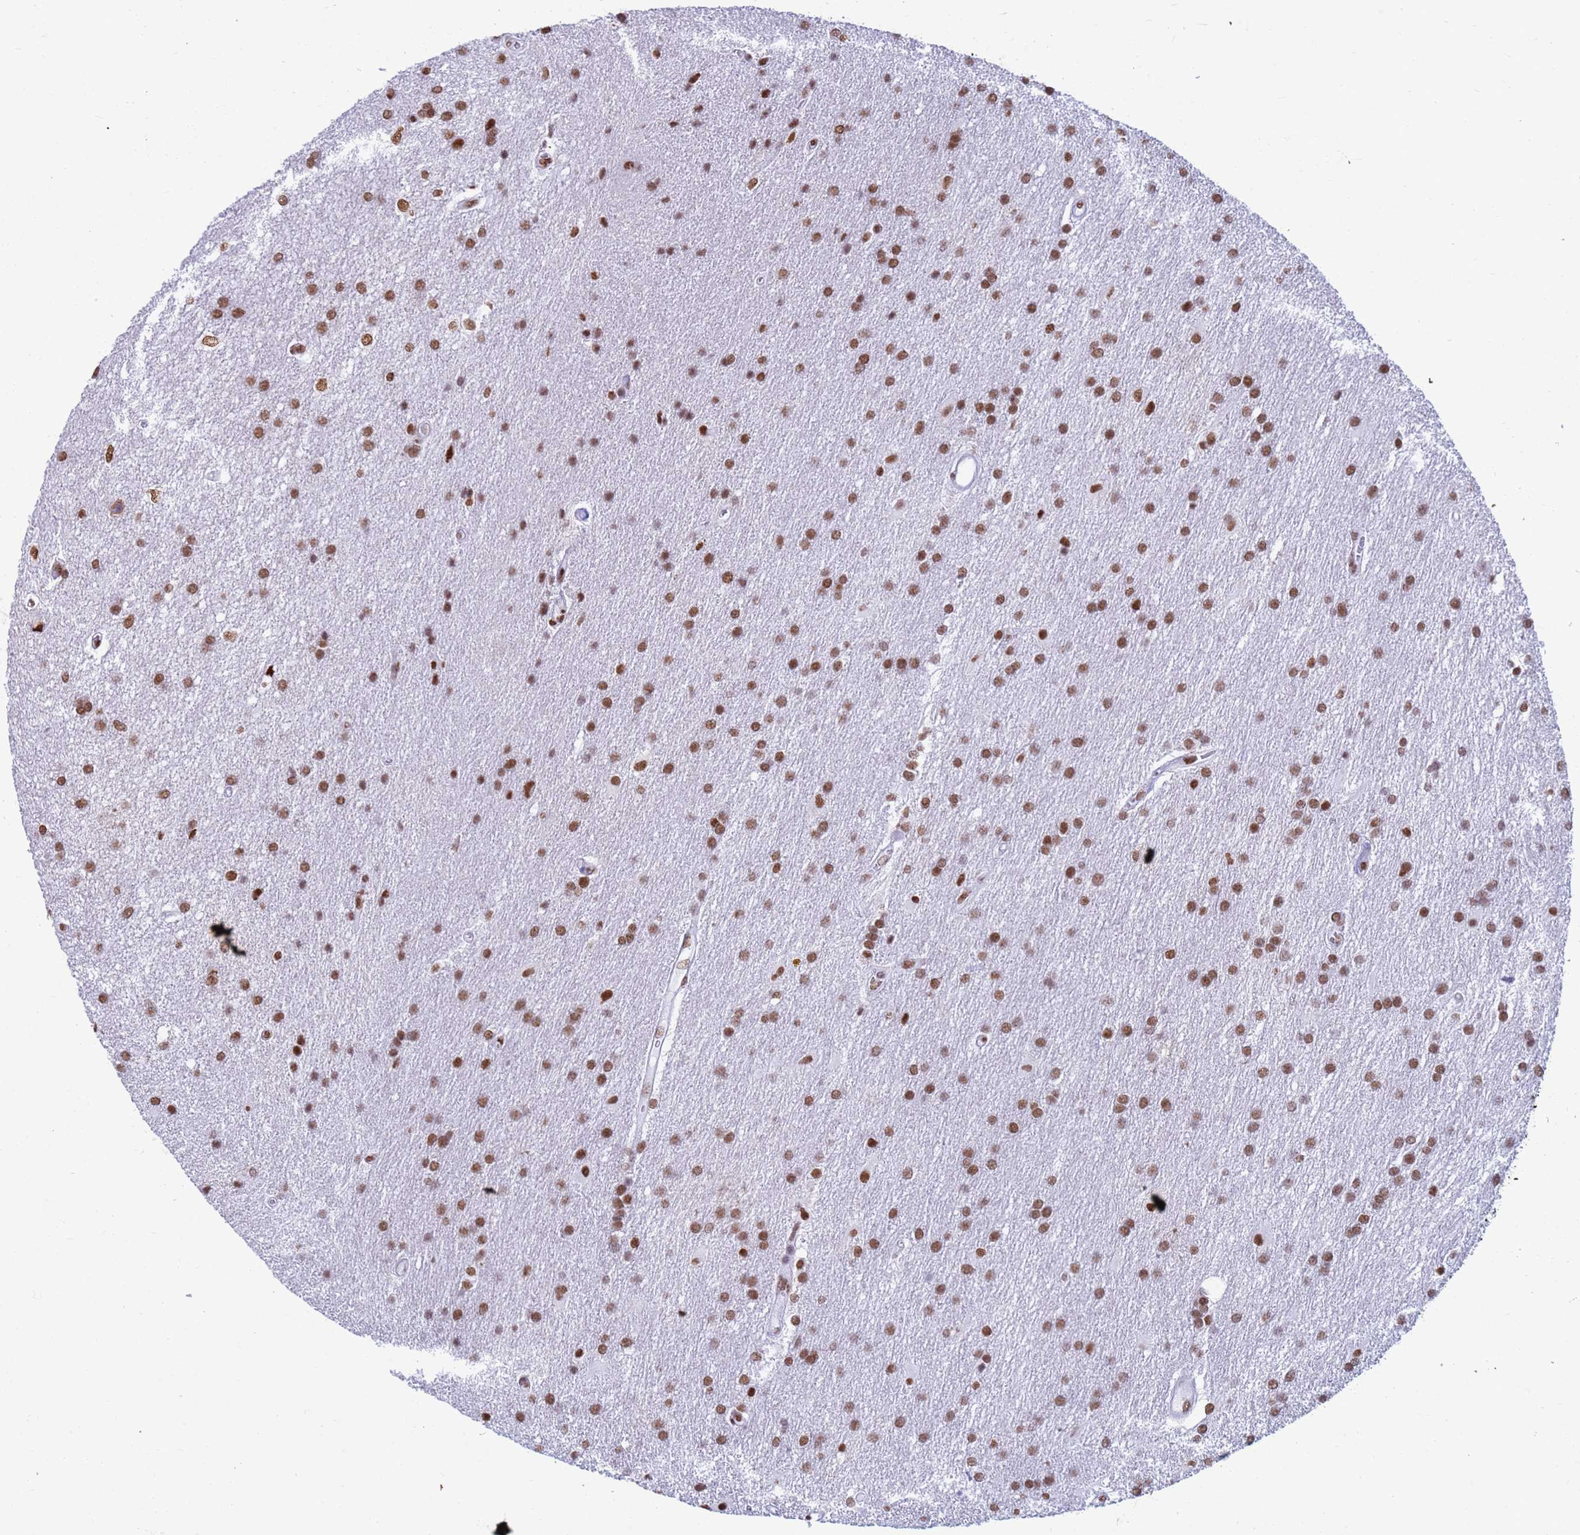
{"staining": {"intensity": "moderate", "quantity": ">75%", "location": "nuclear"}, "tissue": "glioma", "cell_type": "Tumor cells", "image_type": "cancer", "snomed": [{"axis": "morphology", "description": "Glioma, malignant, Low grade"}, {"axis": "topography", "description": "Brain"}], "caption": "A brown stain highlights moderate nuclear staining of a protein in low-grade glioma (malignant) tumor cells.", "gene": "FAM170B", "patient": {"sex": "male", "age": 66}}